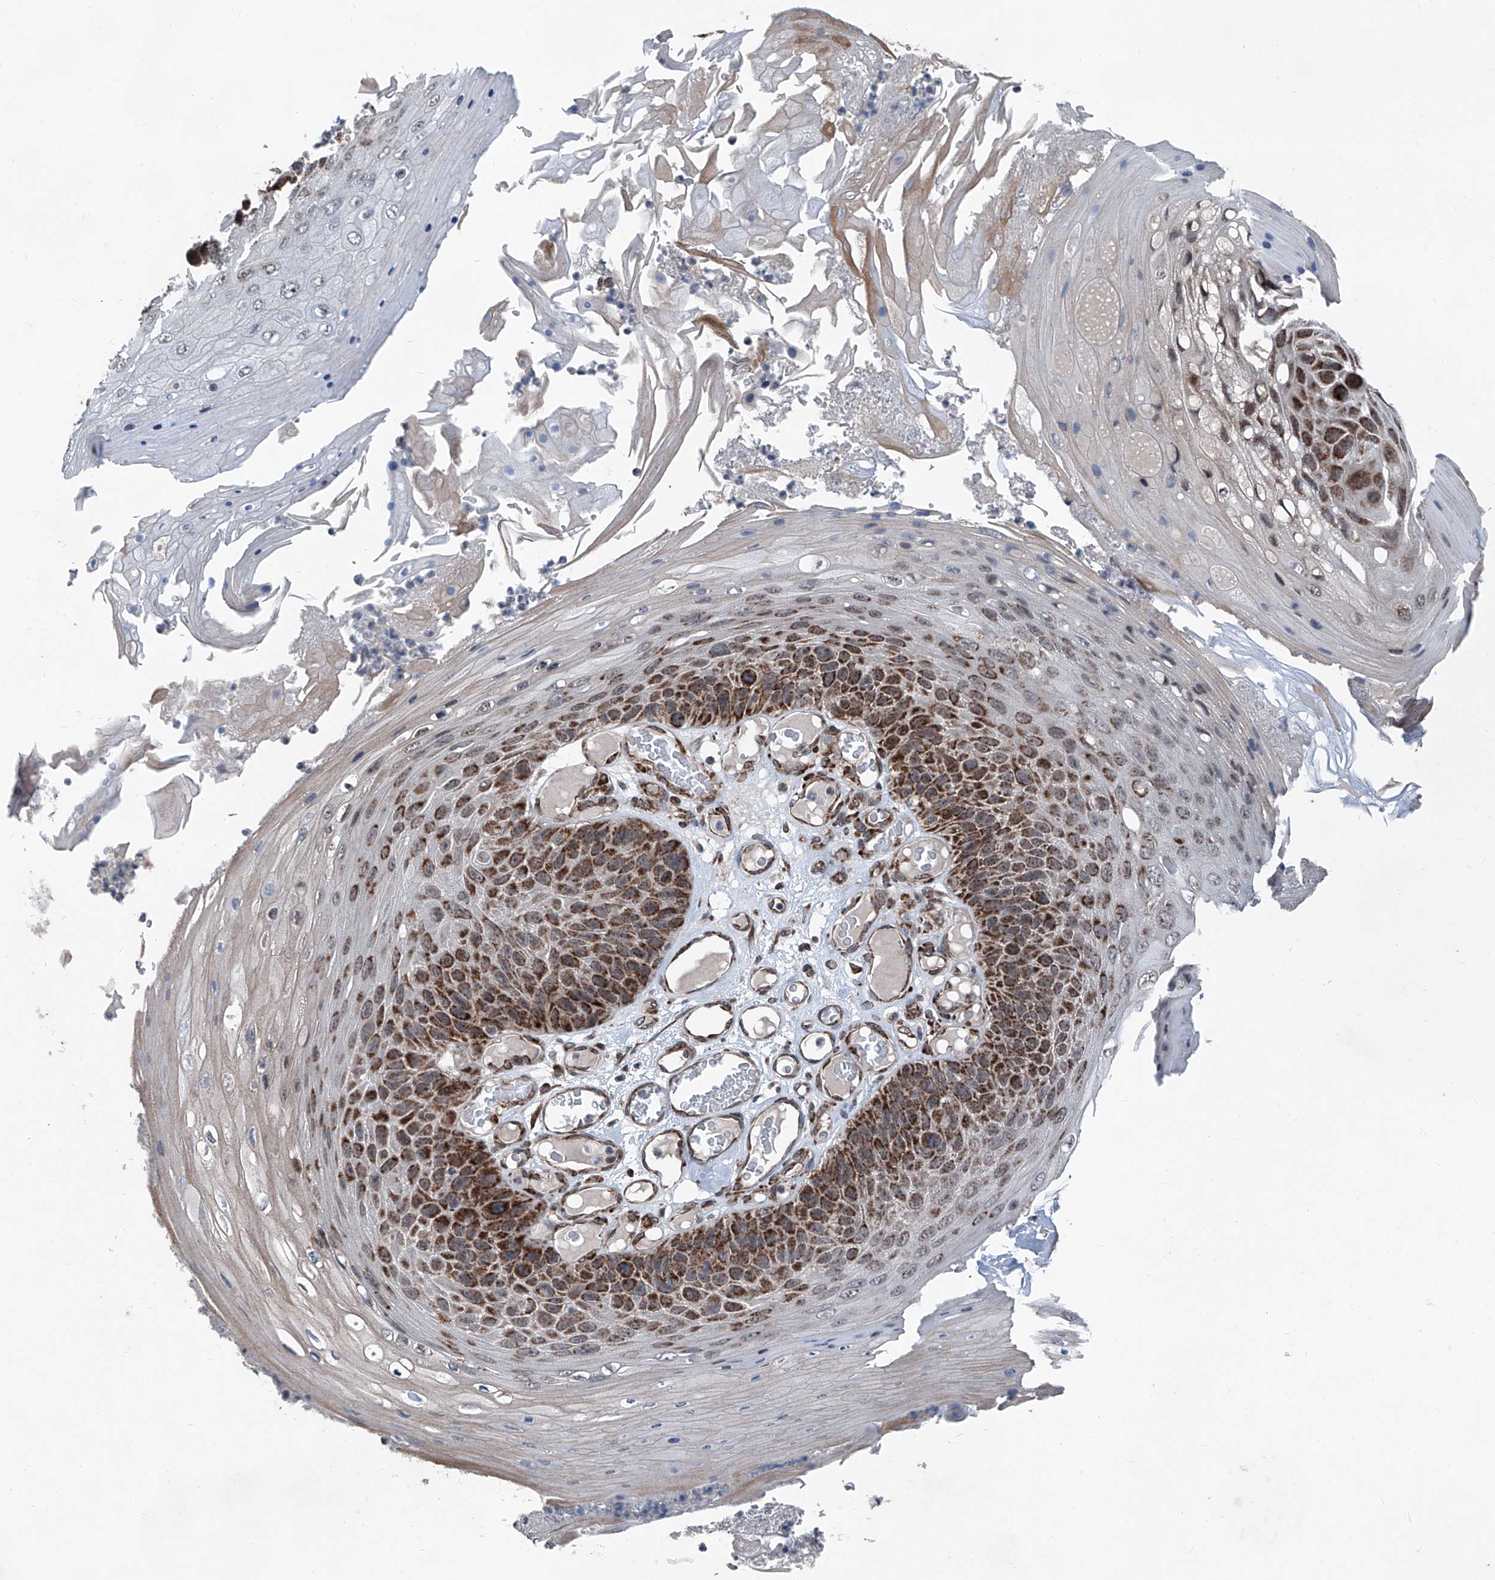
{"staining": {"intensity": "strong", "quantity": ">75%", "location": "cytoplasmic/membranous"}, "tissue": "skin cancer", "cell_type": "Tumor cells", "image_type": "cancer", "snomed": [{"axis": "morphology", "description": "Squamous cell carcinoma, NOS"}, {"axis": "topography", "description": "Skin"}], "caption": "This is a histology image of IHC staining of skin cancer, which shows strong positivity in the cytoplasmic/membranous of tumor cells.", "gene": "COA7", "patient": {"sex": "female", "age": 88}}